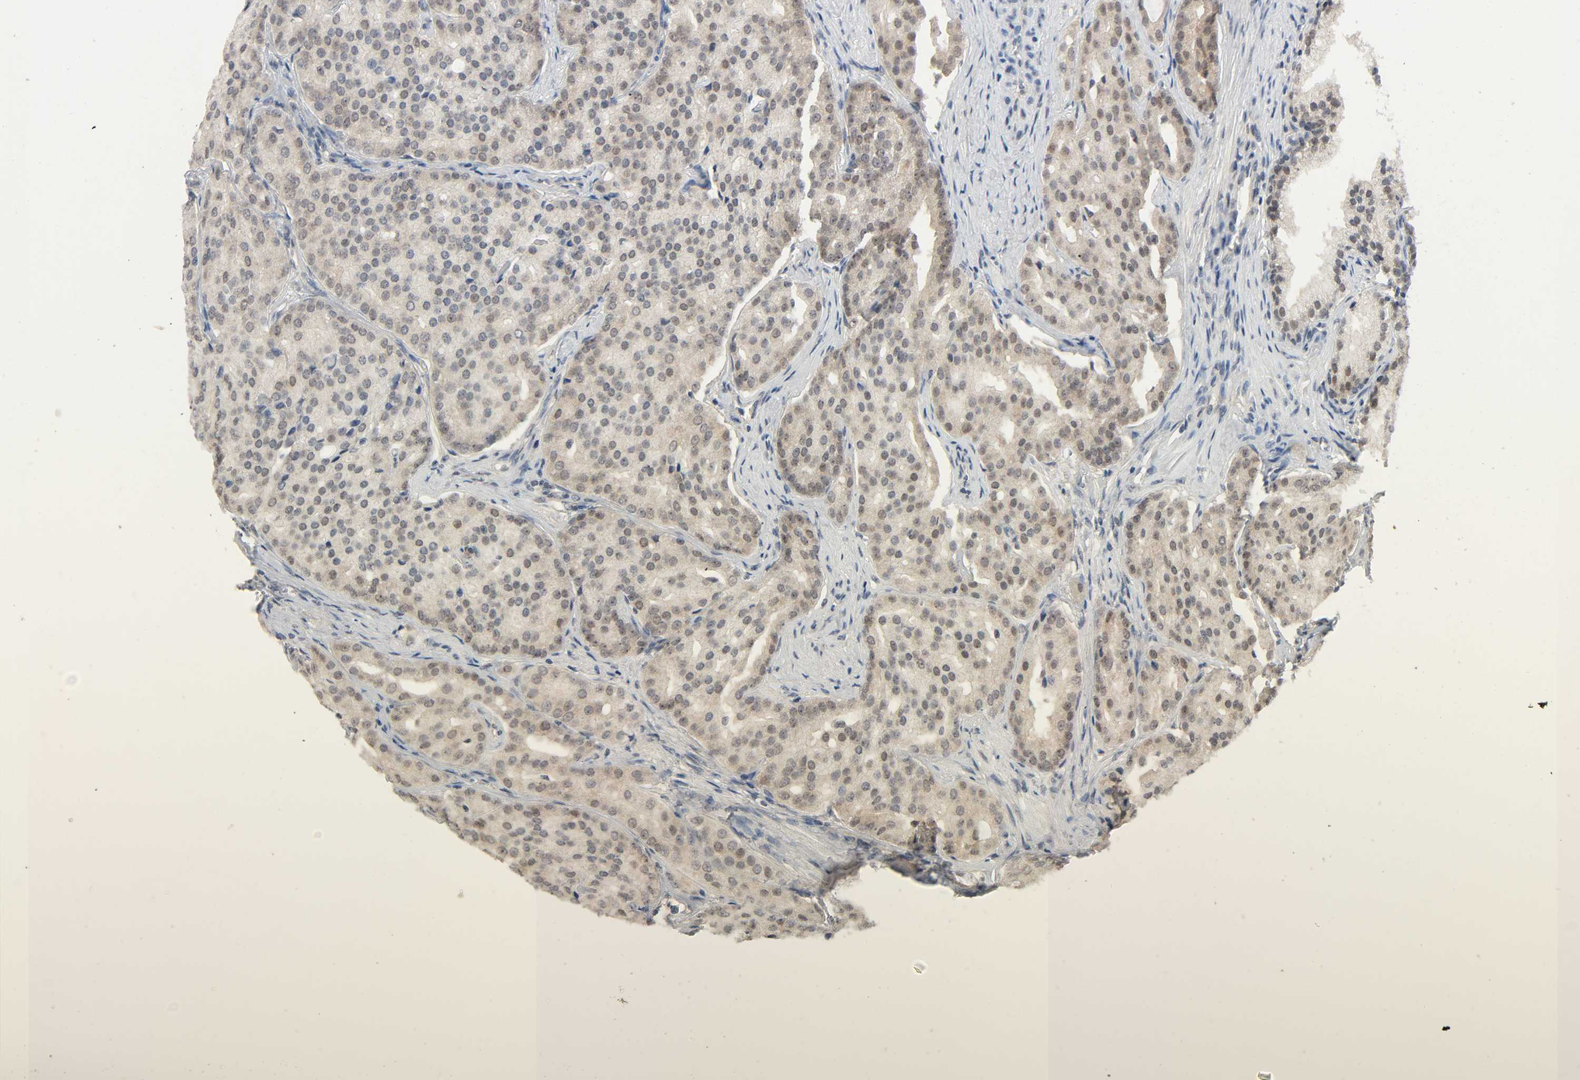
{"staining": {"intensity": "weak", "quantity": "25%-75%", "location": "cytoplasmic/membranous,nuclear"}, "tissue": "prostate cancer", "cell_type": "Tumor cells", "image_type": "cancer", "snomed": [{"axis": "morphology", "description": "Adenocarcinoma, High grade"}, {"axis": "topography", "description": "Prostate"}], "caption": "Immunohistochemistry (IHC) histopathology image of human prostate cancer stained for a protein (brown), which displays low levels of weak cytoplasmic/membranous and nuclear staining in approximately 25%-75% of tumor cells.", "gene": "MAPKAPK5", "patient": {"sex": "male", "age": 64}}